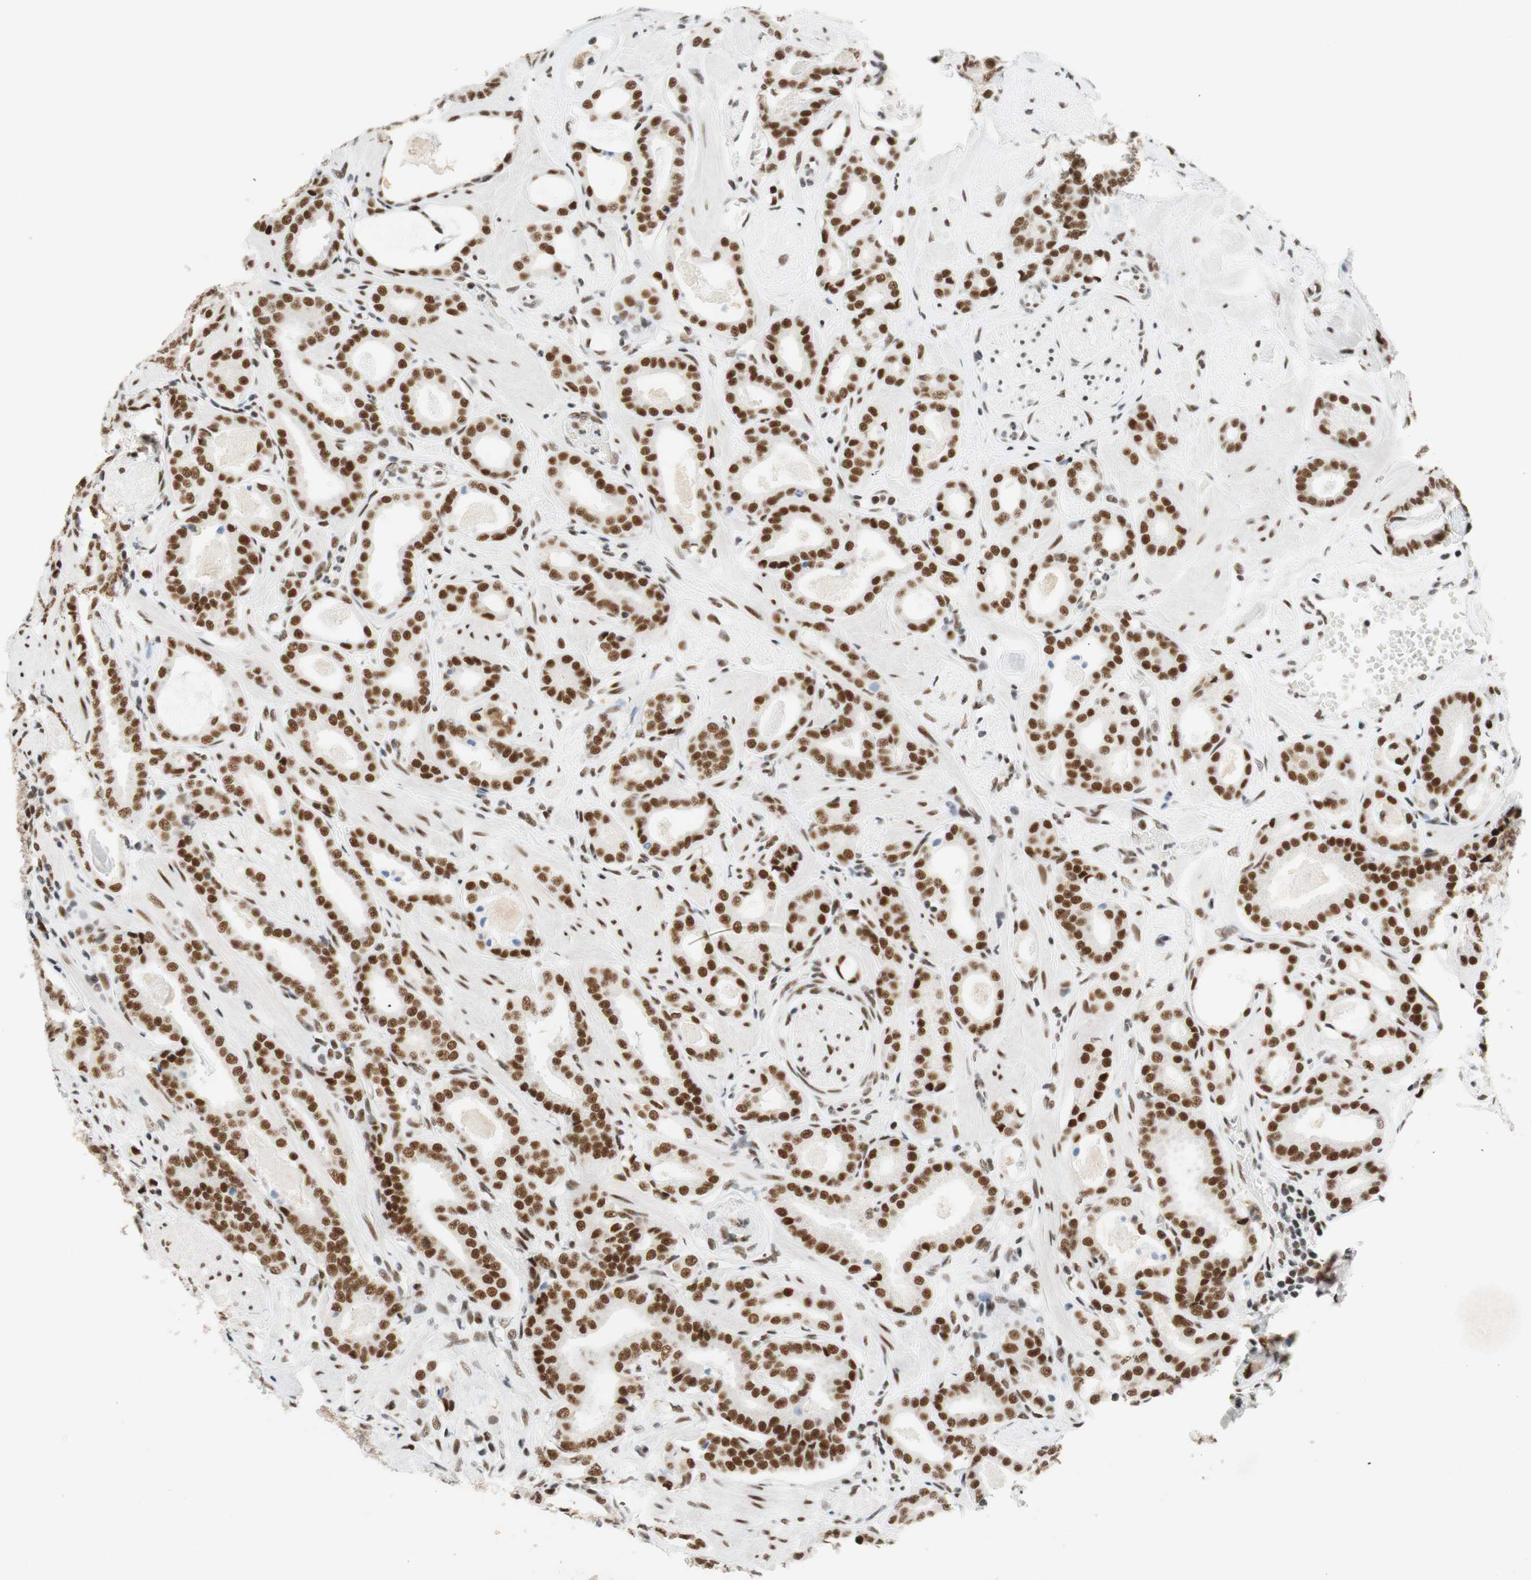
{"staining": {"intensity": "strong", "quantity": ">75%", "location": "nuclear"}, "tissue": "prostate cancer", "cell_type": "Tumor cells", "image_type": "cancer", "snomed": [{"axis": "morphology", "description": "Adenocarcinoma, Low grade"}, {"axis": "topography", "description": "Prostate"}], "caption": "A brown stain highlights strong nuclear staining of a protein in human prostate low-grade adenocarcinoma tumor cells. (brown staining indicates protein expression, while blue staining denotes nuclei).", "gene": "RNF20", "patient": {"sex": "male", "age": 53}}